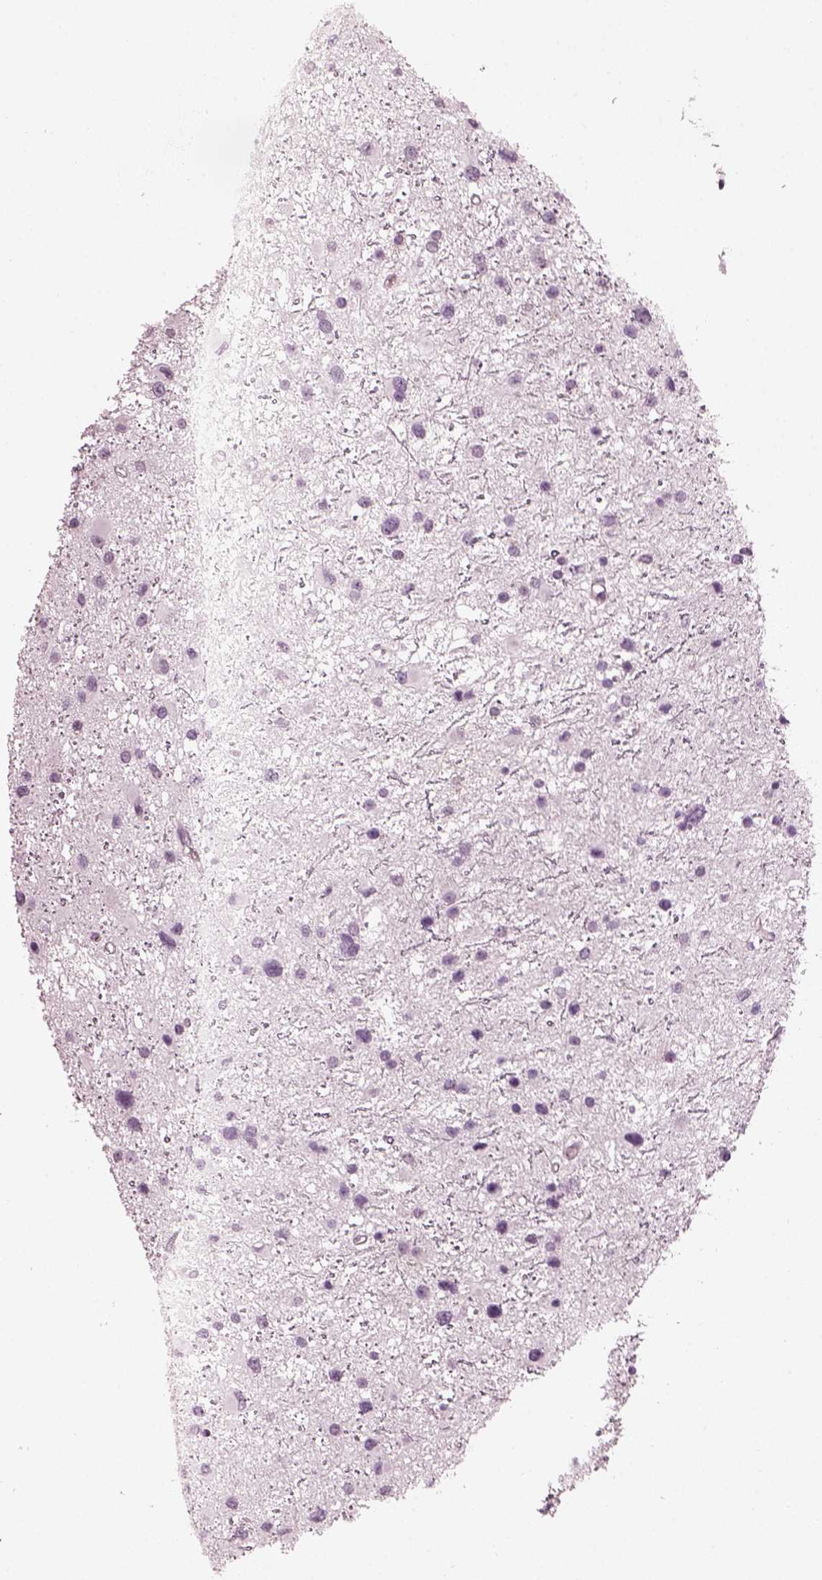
{"staining": {"intensity": "negative", "quantity": "none", "location": "none"}, "tissue": "glioma", "cell_type": "Tumor cells", "image_type": "cancer", "snomed": [{"axis": "morphology", "description": "Glioma, malignant, Low grade"}, {"axis": "topography", "description": "Brain"}], "caption": "This is an immunohistochemistry (IHC) image of human glioma. There is no expression in tumor cells.", "gene": "BFSP1", "patient": {"sex": "female", "age": 32}}